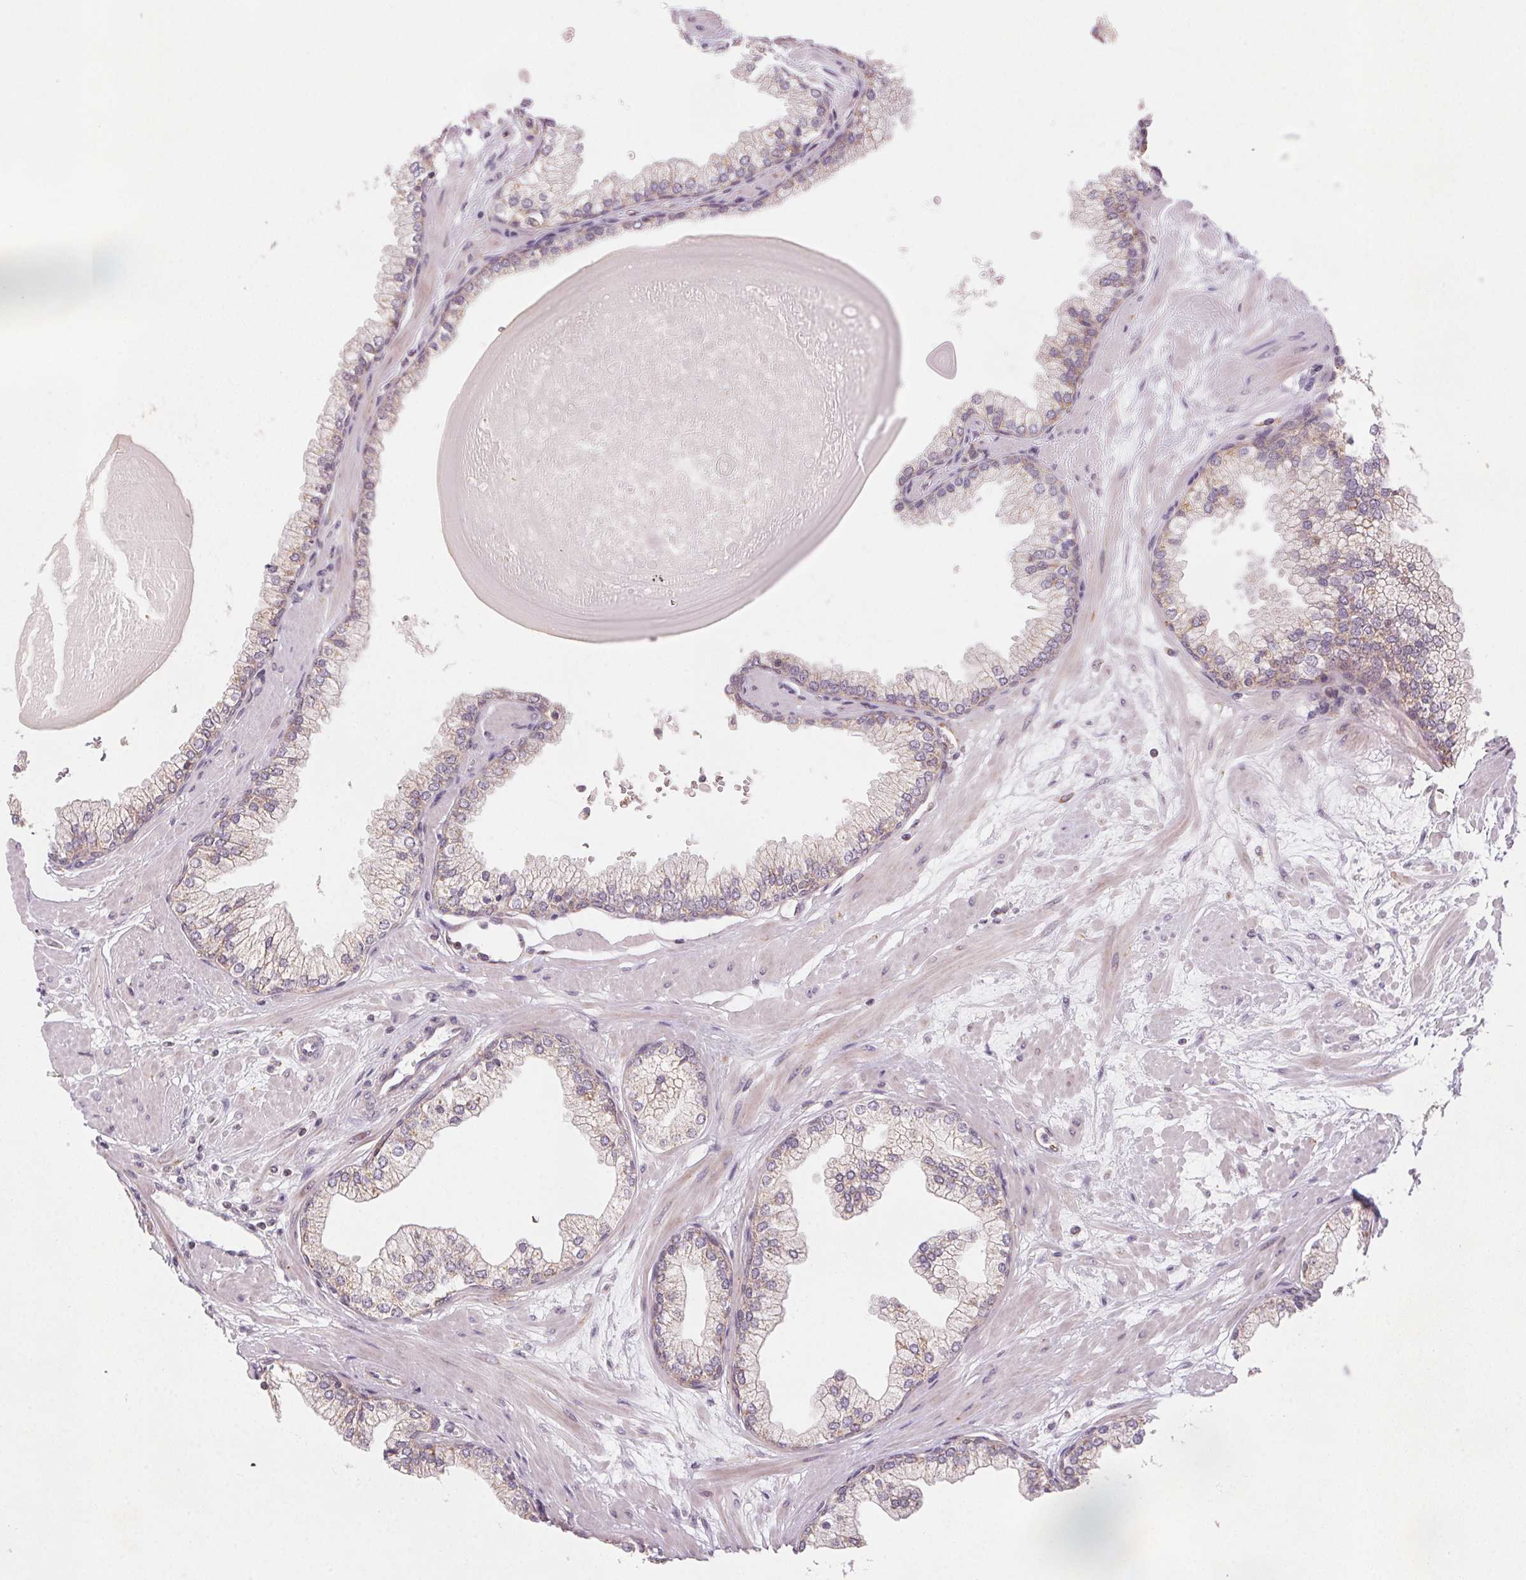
{"staining": {"intensity": "moderate", "quantity": "25%-75%", "location": "cytoplasmic/membranous"}, "tissue": "prostate", "cell_type": "Glandular cells", "image_type": "normal", "snomed": [{"axis": "morphology", "description": "Normal tissue, NOS"}, {"axis": "topography", "description": "Prostate"}, {"axis": "topography", "description": "Peripheral nerve tissue"}], "caption": "Protein staining by IHC reveals moderate cytoplasmic/membranous expression in approximately 25%-75% of glandular cells in unremarkable prostate.", "gene": "NCOA4", "patient": {"sex": "male", "age": 61}}